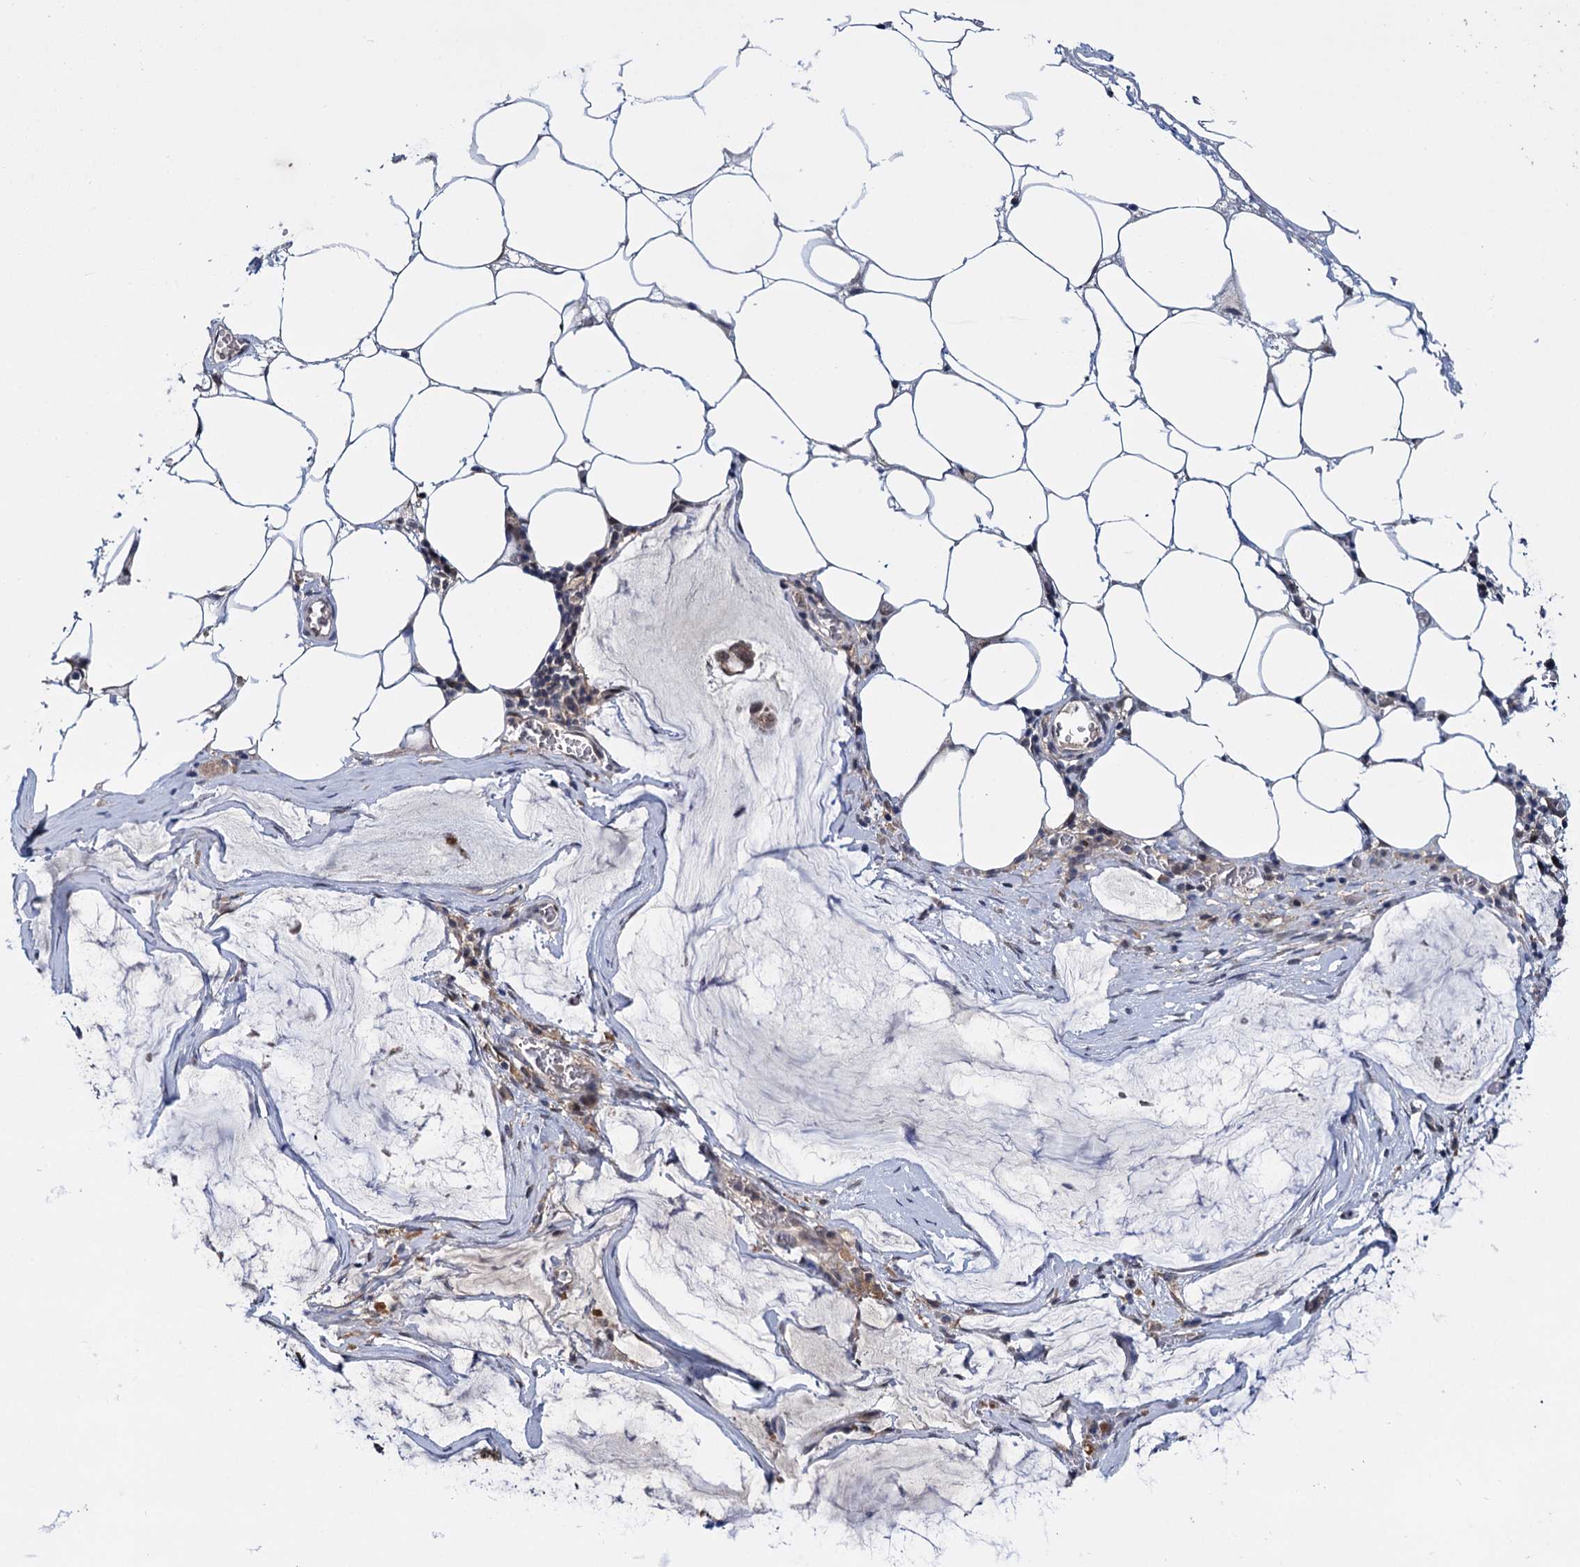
{"staining": {"intensity": "weak", "quantity": "25%-75%", "location": "cytoplasmic/membranous,nuclear"}, "tissue": "ovarian cancer", "cell_type": "Tumor cells", "image_type": "cancer", "snomed": [{"axis": "morphology", "description": "Cystadenocarcinoma, mucinous, NOS"}, {"axis": "topography", "description": "Ovary"}], "caption": "A low amount of weak cytoplasmic/membranous and nuclear staining is identified in approximately 25%-75% of tumor cells in ovarian cancer (mucinous cystadenocarcinoma) tissue.", "gene": "GLO1", "patient": {"sex": "female", "age": 73}}